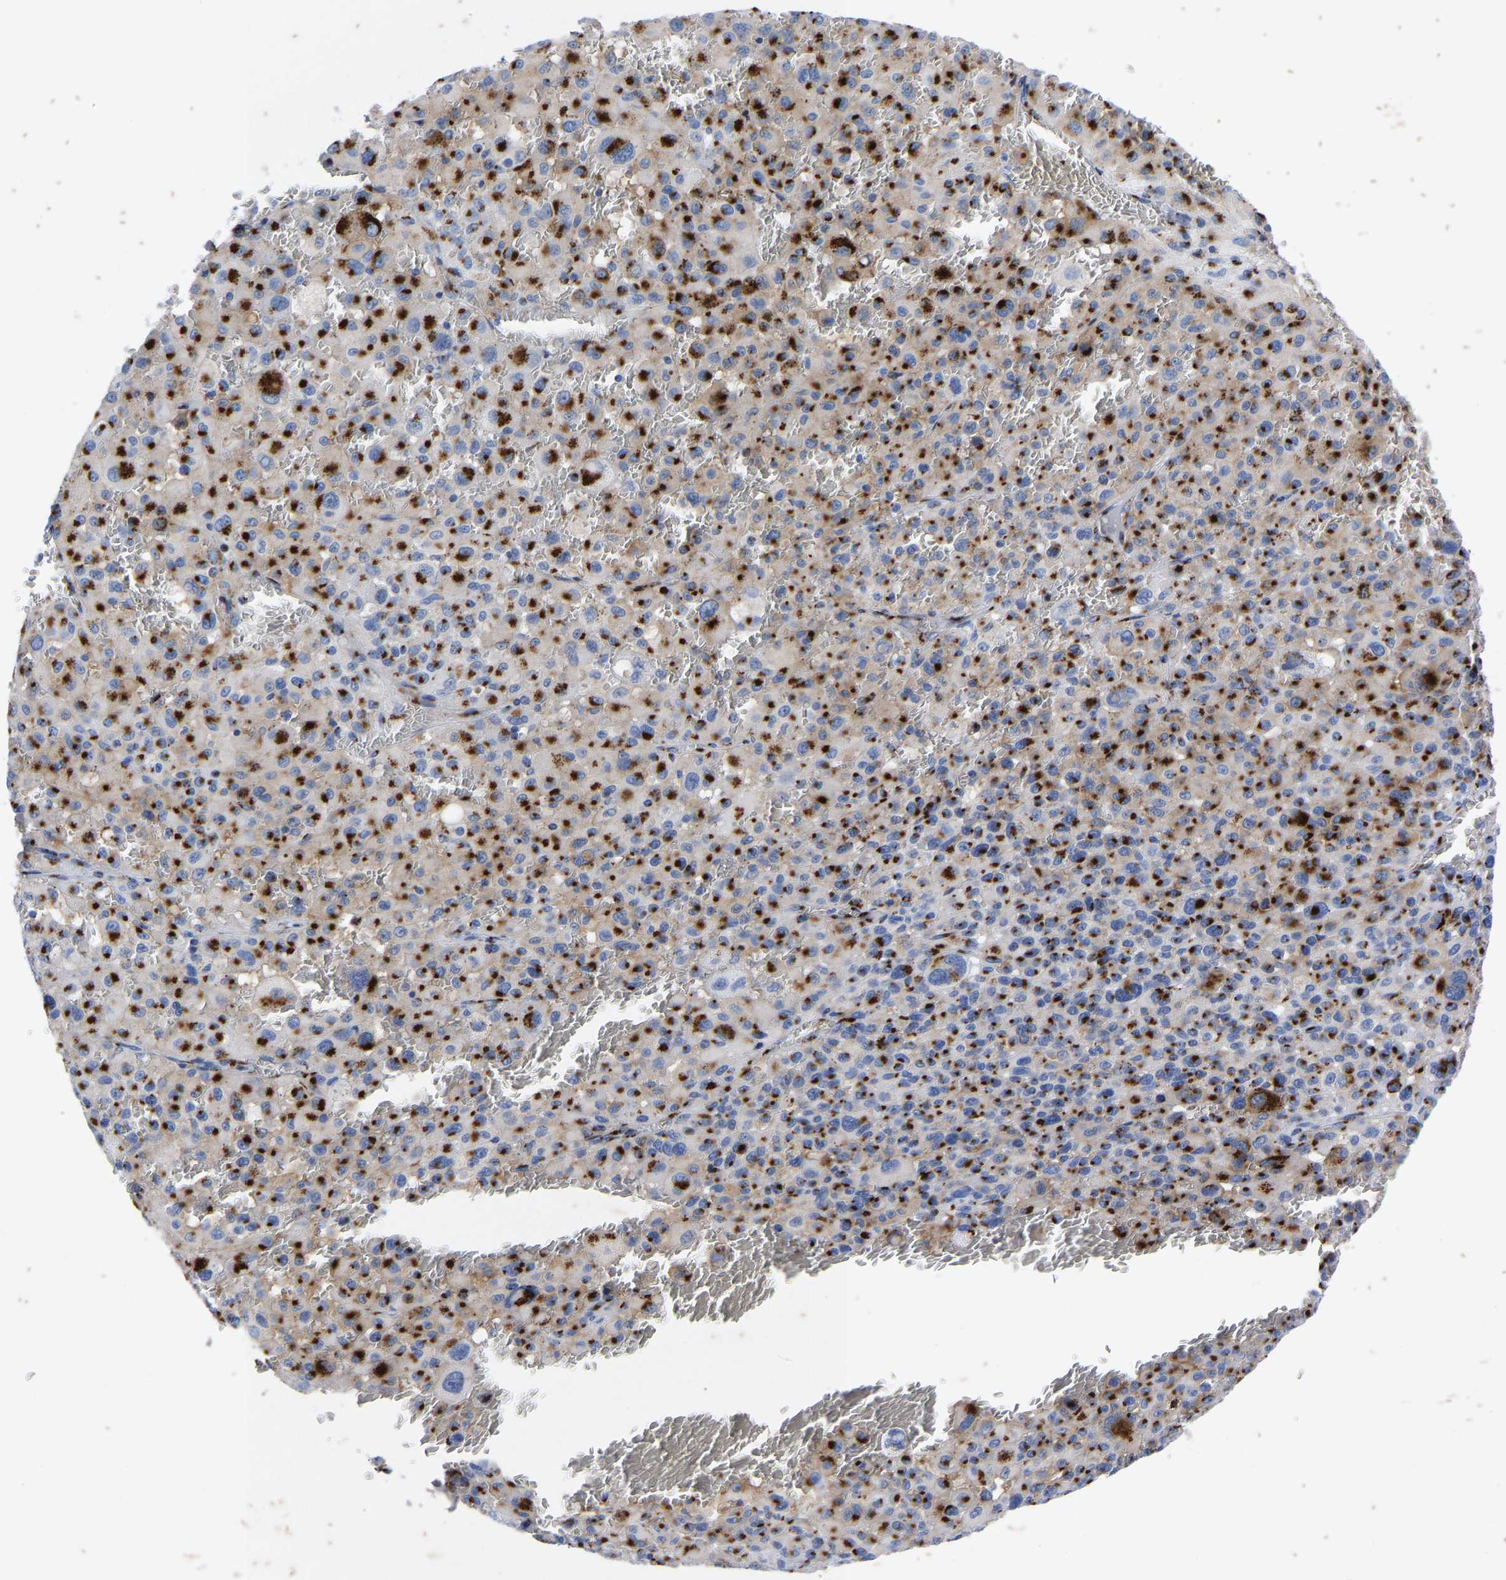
{"staining": {"intensity": "strong", "quantity": ">75%", "location": "cytoplasmic/membranous"}, "tissue": "melanoma", "cell_type": "Tumor cells", "image_type": "cancer", "snomed": [{"axis": "morphology", "description": "Malignant melanoma, Metastatic site"}, {"axis": "topography", "description": "Skin"}], "caption": "Tumor cells exhibit high levels of strong cytoplasmic/membranous positivity in about >75% of cells in malignant melanoma (metastatic site).", "gene": "TMEM87A", "patient": {"sex": "female", "age": 74}}